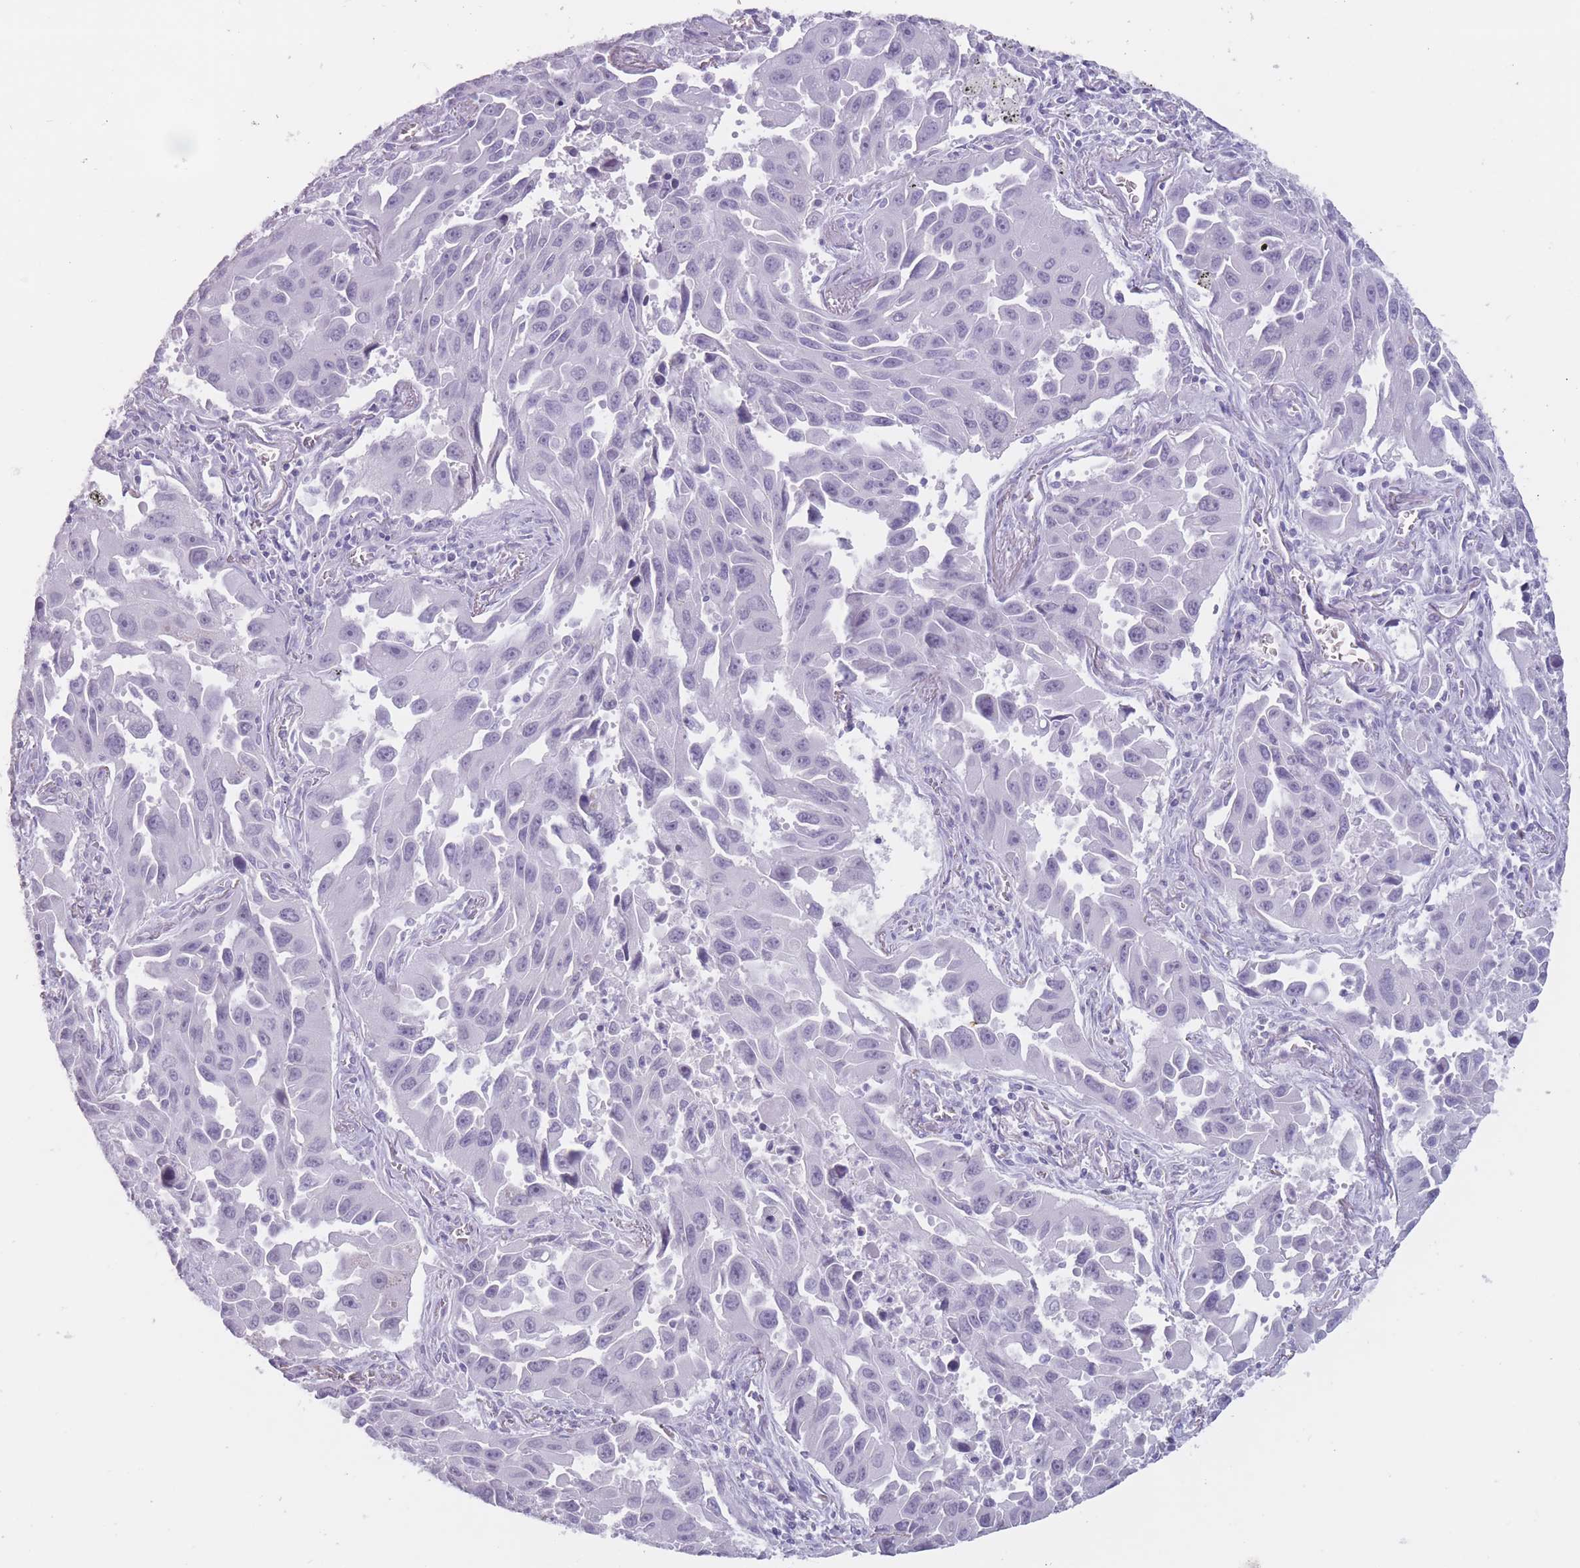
{"staining": {"intensity": "negative", "quantity": "none", "location": "none"}, "tissue": "lung cancer", "cell_type": "Tumor cells", "image_type": "cancer", "snomed": [{"axis": "morphology", "description": "Adenocarcinoma, NOS"}, {"axis": "topography", "description": "Lung"}], "caption": "Adenocarcinoma (lung) was stained to show a protein in brown. There is no significant staining in tumor cells.", "gene": "PNMA3", "patient": {"sex": "male", "age": 66}}